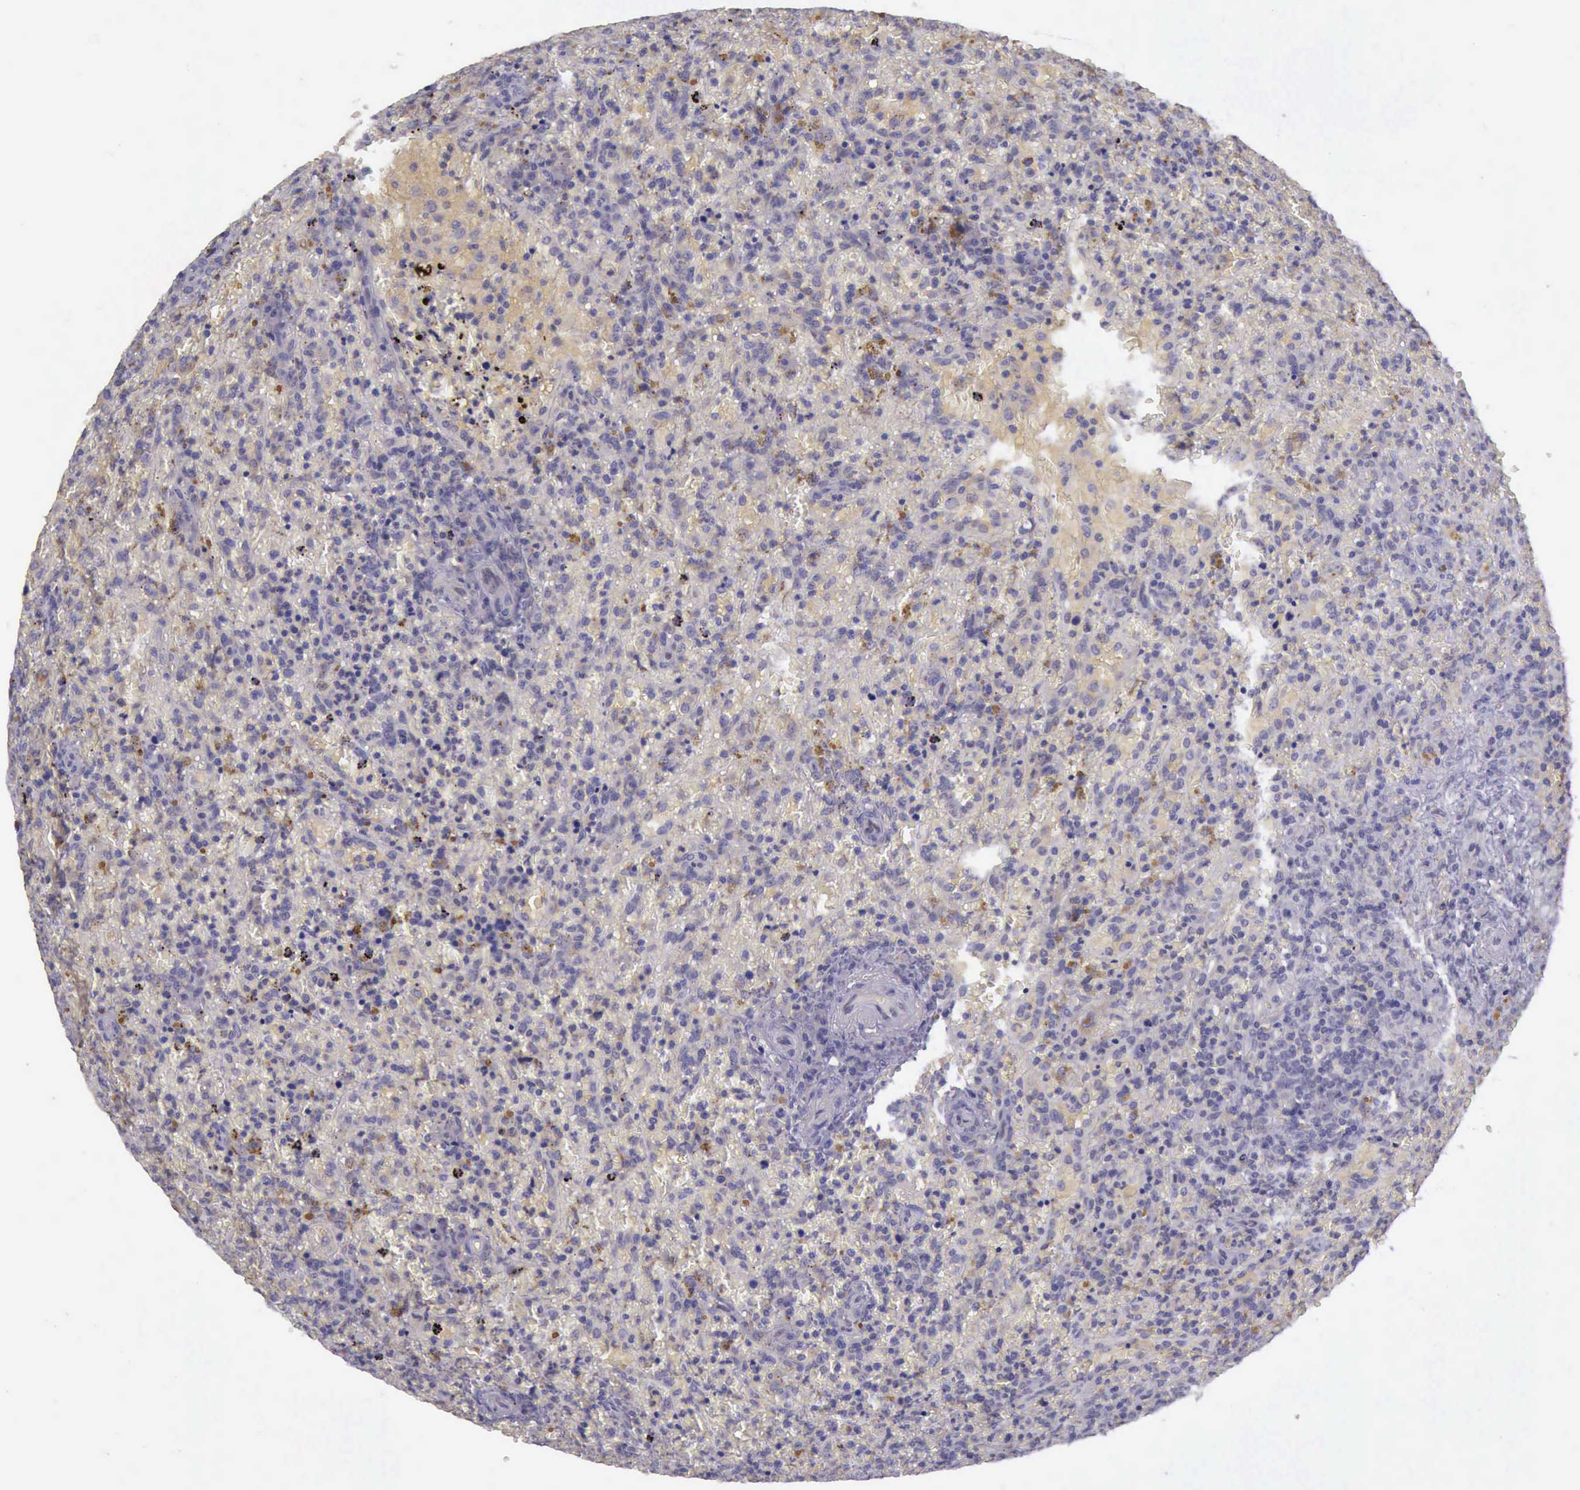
{"staining": {"intensity": "negative", "quantity": "none", "location": "none"}, "tissue": "lymphoma", "cell_type": "Tumor cells", "image_type": "cancer", "snomed": [{"axis": "morphology", "description": "Malignant lymphoma, non-Hodgkin's type, High grade"}, {"axis": "topography", "description": "Spleen"}, {"axis": "topography", "description": "Lymph node"}], "caption": "This is an immunohistochemistry micrograph of human malignant lymphoma, non-Hodgkin's type (high-grade). There is no expression in tumor cells.", "gene": "ARNT2", "patient": {"sex": "female", "age": 70}}